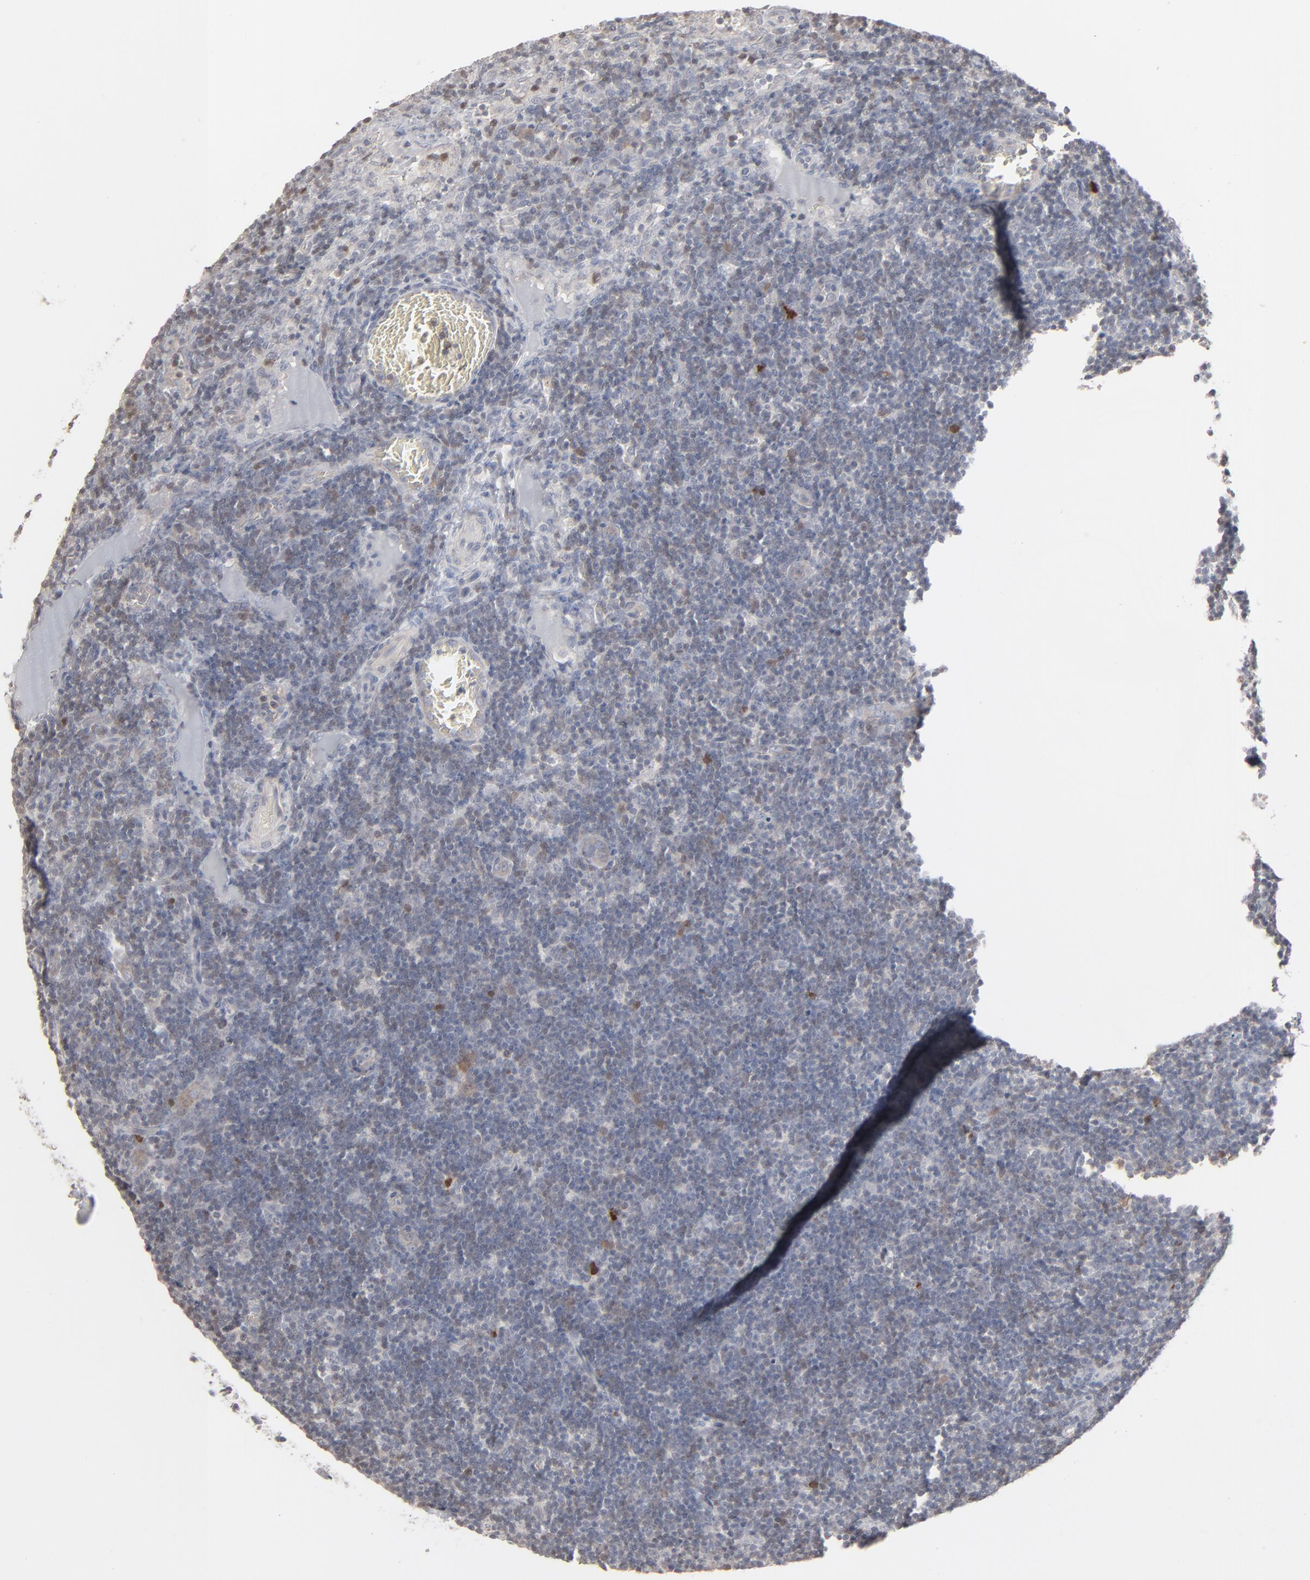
{"staining": {"intensity": "weak", "quantity": "<25%", "location": "cytoplasmic/membranous"}, "tissue": "lymph node", "cell_type": "Germinal center cells", "image_type": "normal", "snomed": [{"axis": "morphology", "description": "Normal tissue, NOS"}, {"axis": "morphology", "description": "Inflammation, NOS"}, {"axis": "topography", "description": "Lymph node"}, {"axis": "topography", "description": "Salivary gland"}], "caption": "An IHC photomicrograph of unremarkable lymph node is shown. There is no staining in germinal center cells of lymph node. (Brightfield microscopy of DAB immunohistochemistry at high magnification).", "gene": "STAT4", "patient": {"sex": "male", "age": 3}}